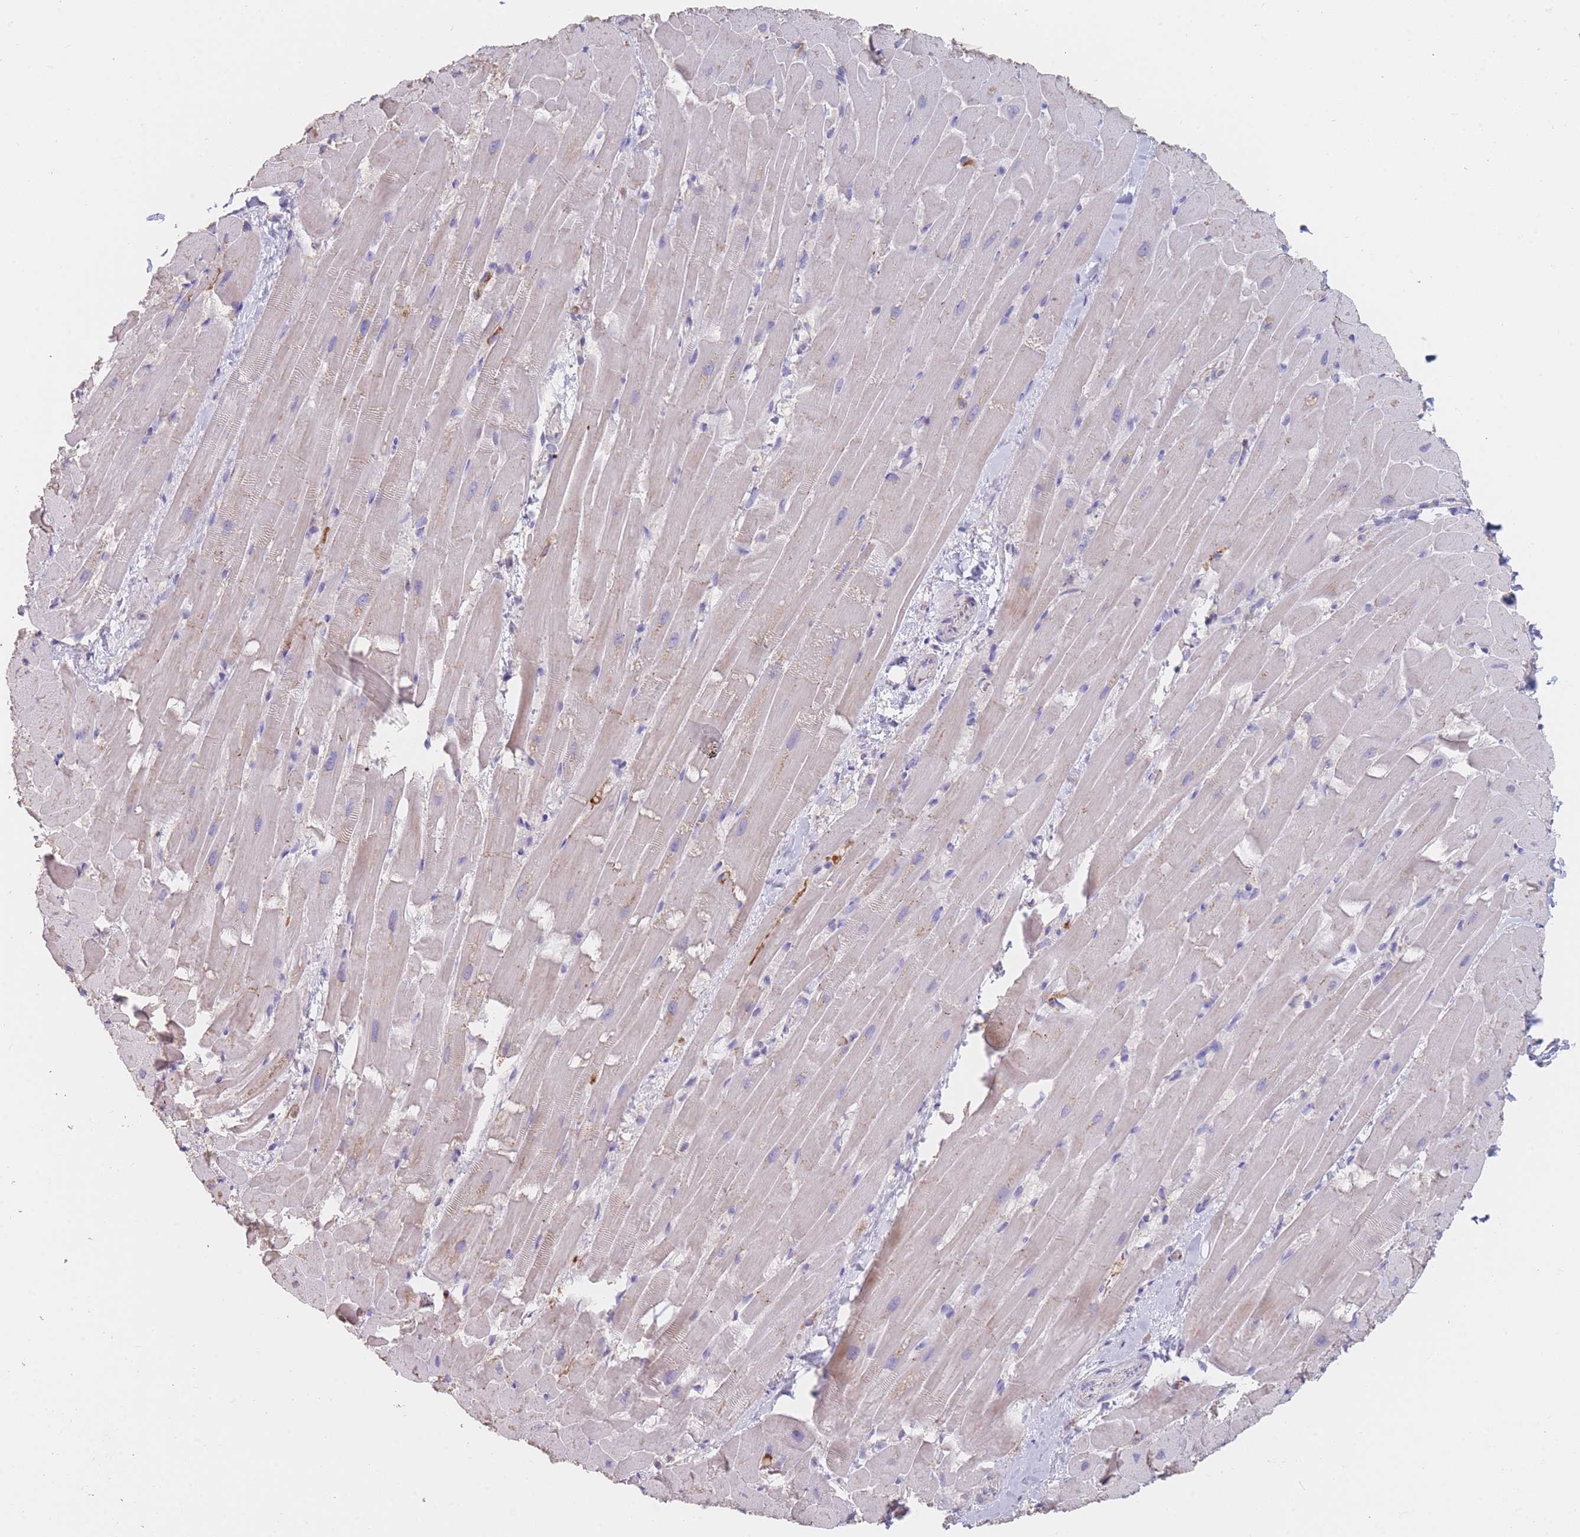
{"staining": {"intensity": "weak", "quantity": "<25%", "location": "cytoplasmic/membranous"}, "tissue": "heart muscle", "cell_type": "Cardiomyocytes", "image_type": "normal", "snomed": [{"axis": "morphology", "description": "Normal tissue, NOS"}, {"axis": "topography", "description": "Heart"}], "caption": "Histopathology image shows no significant protein staining in cardiomyocytes of normal heart muscle. (Brightfield microscopy of DAB immunohistochemistry at high magnification).", "gene": "CLEC12A", "patient": {"sex": "male", "age": 37}}